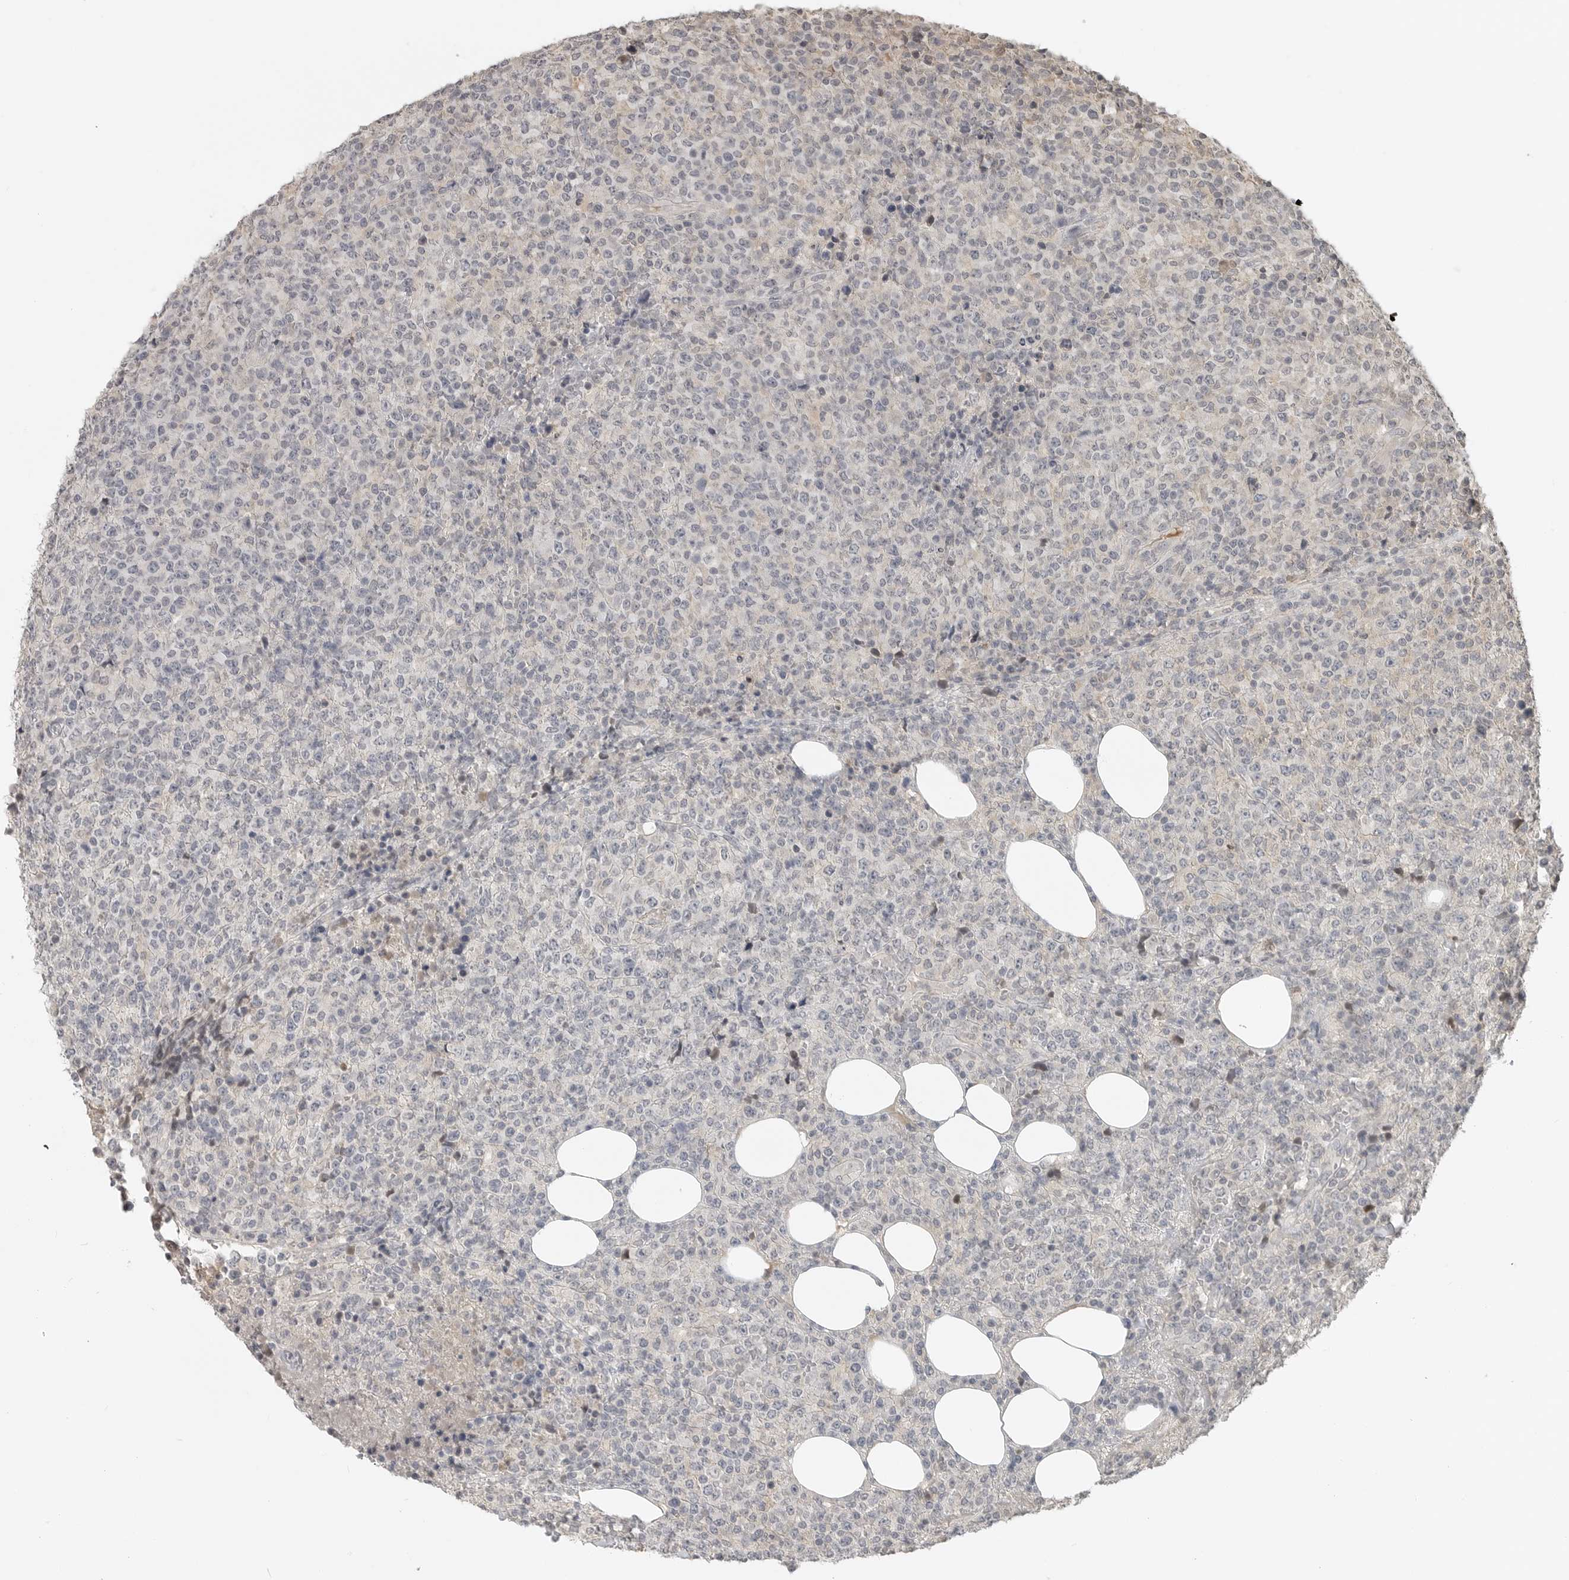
{"staining": {"intensity": "negative", "quantity": "none", "location": "none"}, "tissue": "lymphoma", "cell_type": "Tumor cells", "image_type": "cancer", "snomed": [{"axis": "morphology", "description": "Malignant lymphoma, non-Hodgkin's type, High grade"}, {"axis": "topography", "description": "Lymph node"}], "caption": "The micrograph exhibits no staining of tumor cells in high-grade malignant lymphoma, non-Hodgkin's type.", "gene": "FOXP3", "patient": {"sex": "male", "age": 13}}